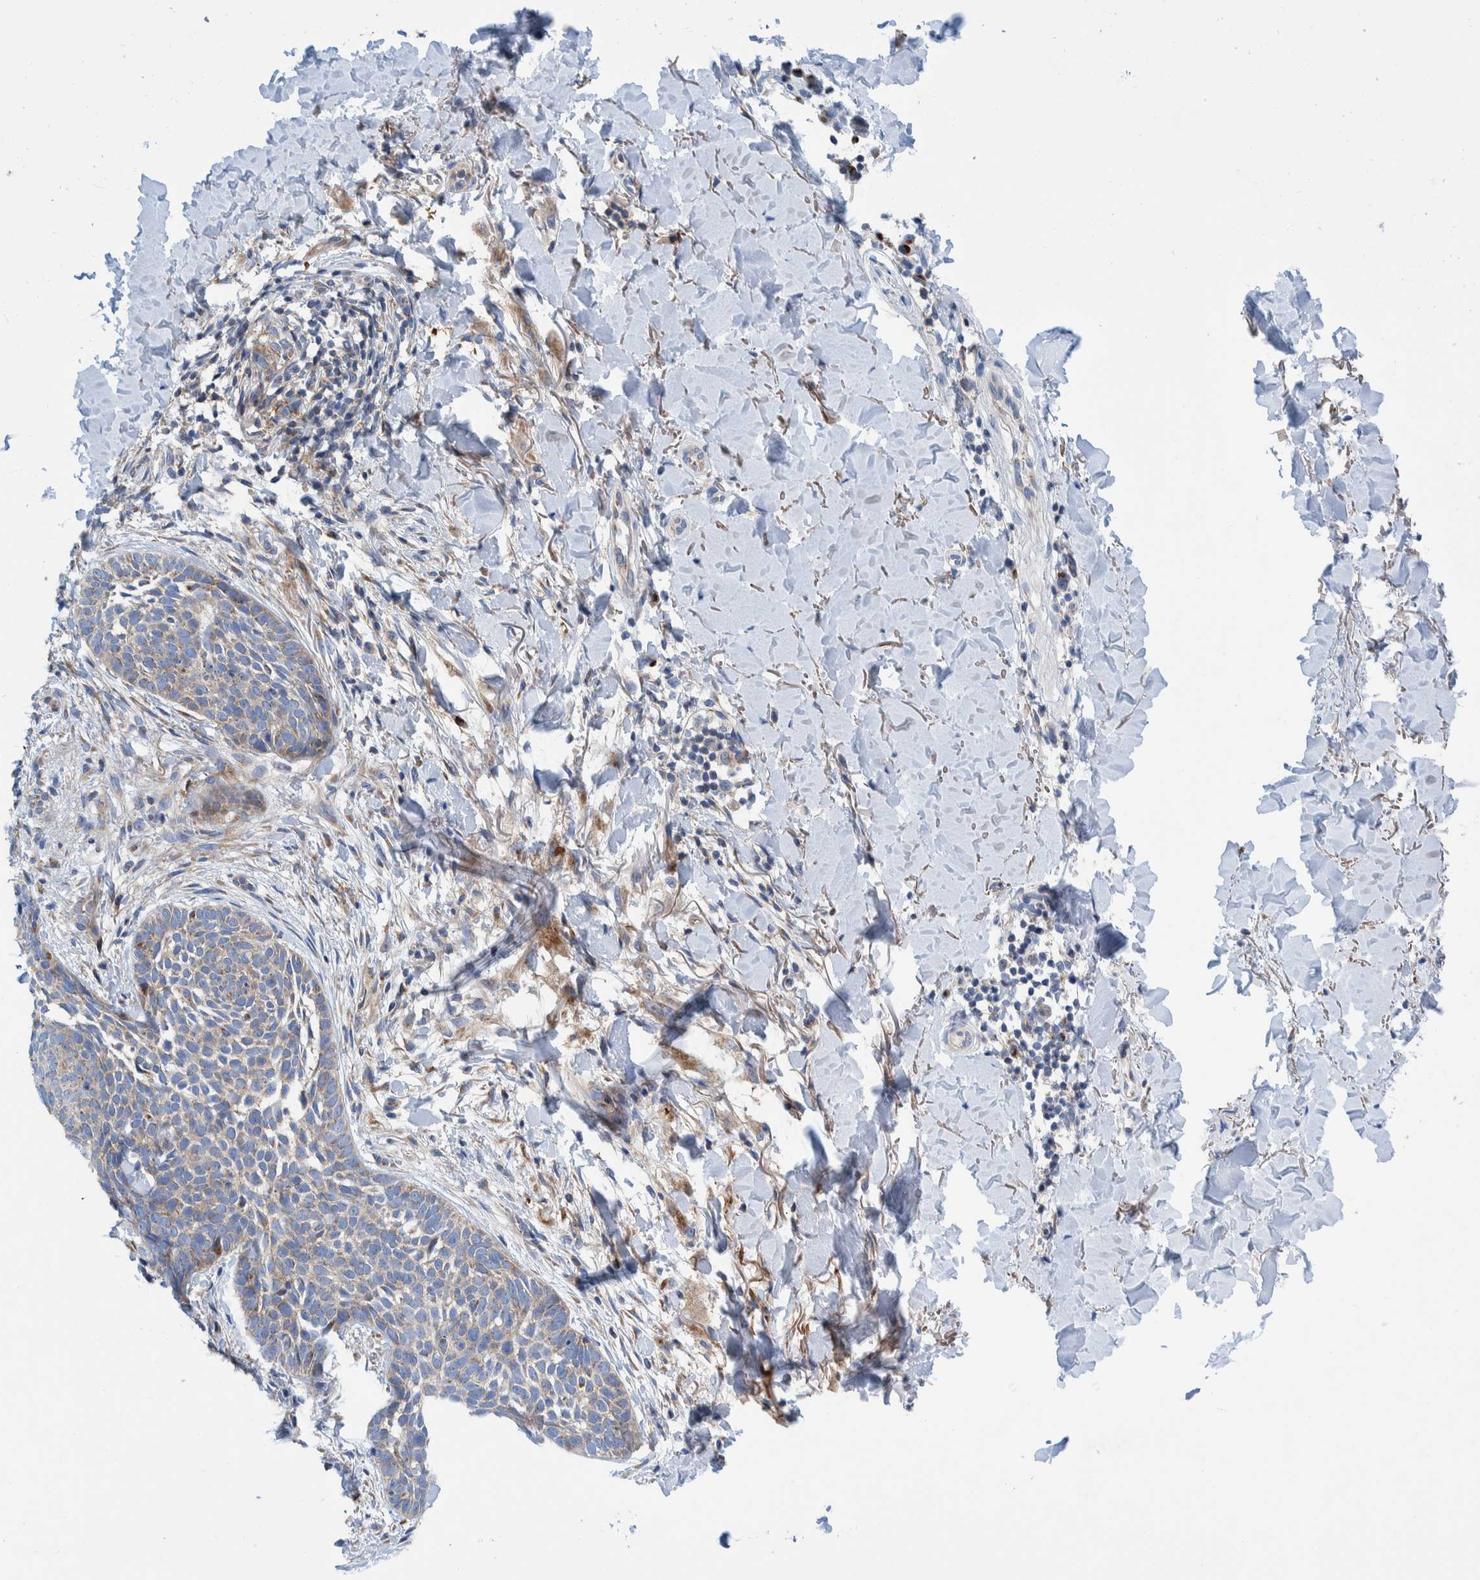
{"staining": {"intensity": "weak", "quantity": "<25%", "location": "cytoplasmic/membranous"}, "tissue": "skin cancer", "cell_type": "Tumor cells", "image_type": "cancer", "snomed": [{"axis": "morphology", "description": "Normal tissue, NOS"}, {"axis": "morphology", "description": "Basal cell carcinoma"}, {"axis": "topography", "description": "Skin"}], "caption": "High magnification brightfield microscopy of skin cancer stained with DAB (3,3'-diaminobenzidine) (brown) and counterstained with hematoxylin (blue): tumor cells show no significant staining.", "gene": "TRIM58", "patient": {"sex": "male", "age": 67}}